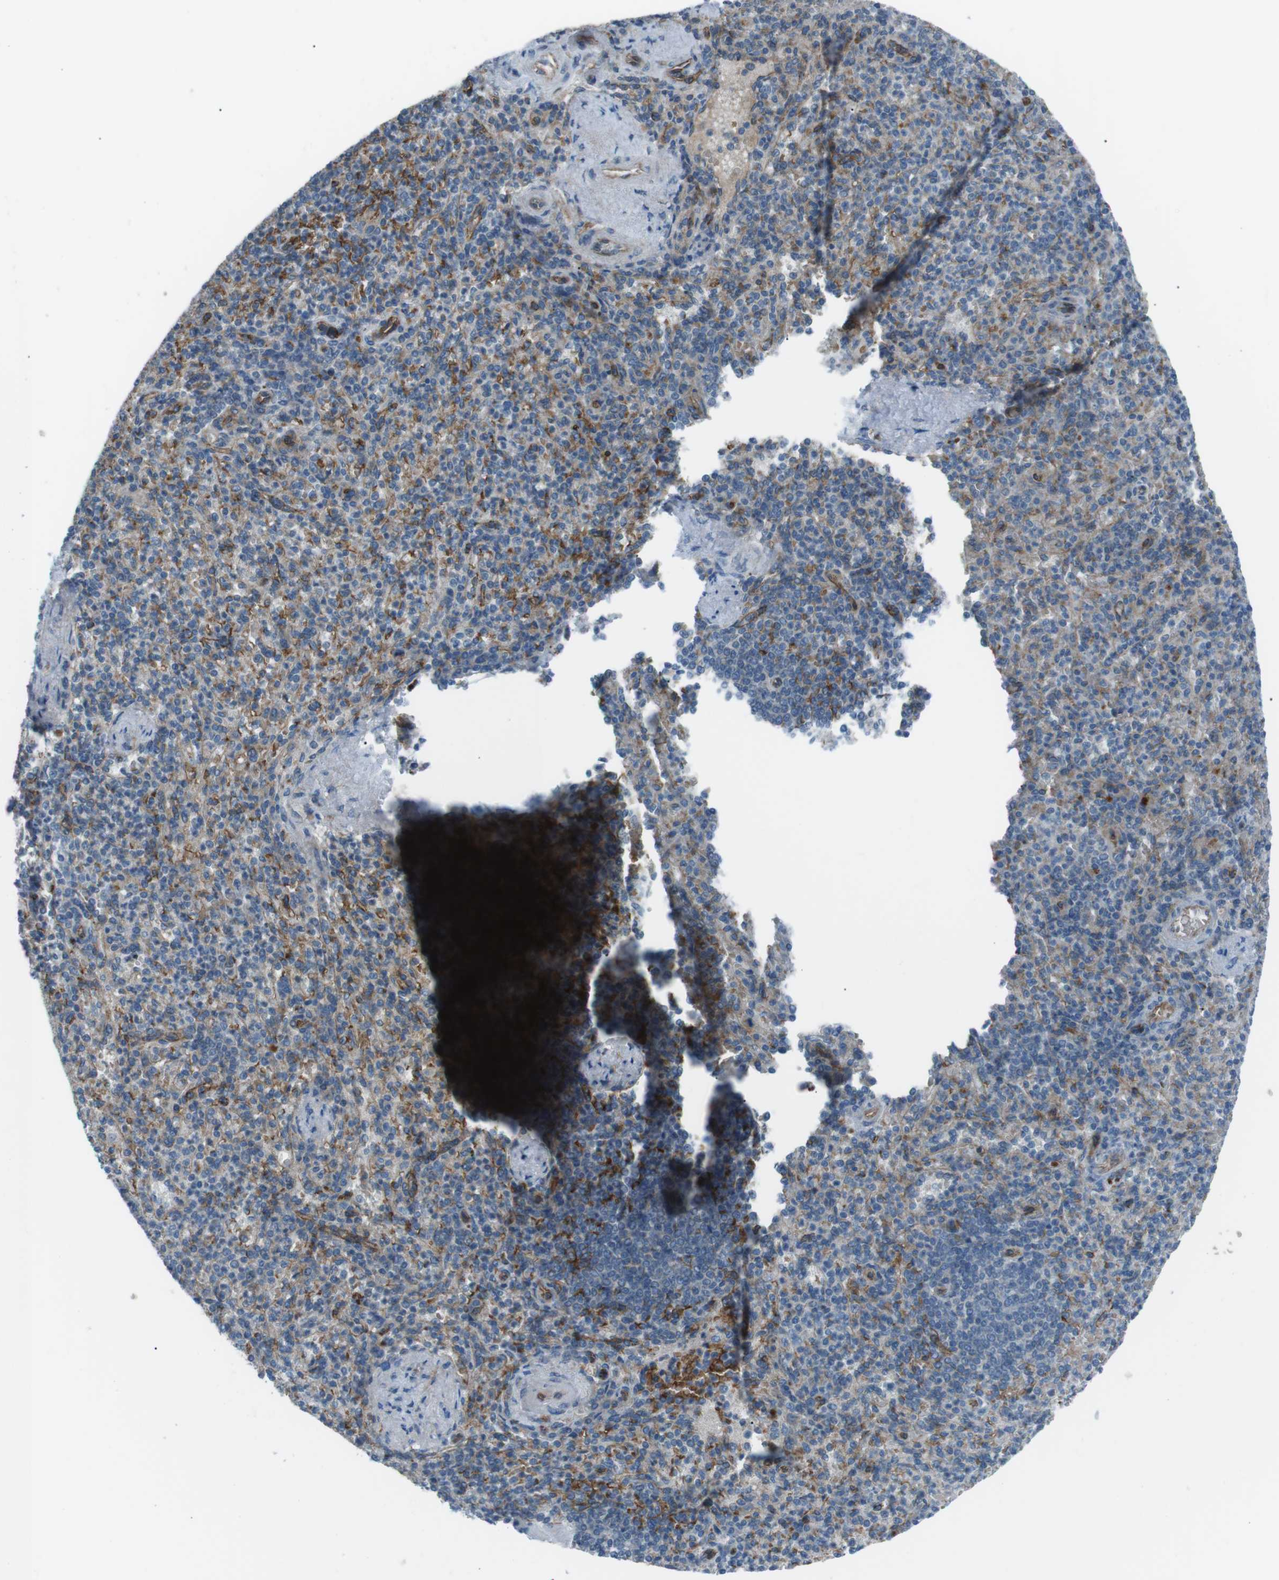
{"staining": {"intensity": "moderate", "quantity": "<25%", "location": "cytoplasmic/membranous"}, "tissue": "spleen", "cell_type": "Cells in red pulp", "image_type": "normal", "snomed": [{"axis": "morphology", "description": "Normal tissue, NOS"}, {"axis": "topography", "description": "Spleen"}], "caption": "Immunohistochemistry (IHC) staining of benign spleen, which exhibits low levels of moderate cytoplasmic/membranous expression in approximately <25% of cells in red pulp indicating moderate cytoplasmic/membranous protein positivity. The staining was performed using DAB (3,3'-diaminobenzidine) (brown) for protein detection and nuclei were counterstained in hematoxylin (blue).", "gene": "SPTA1", "patient": {"sex": "female", "age": 74}}